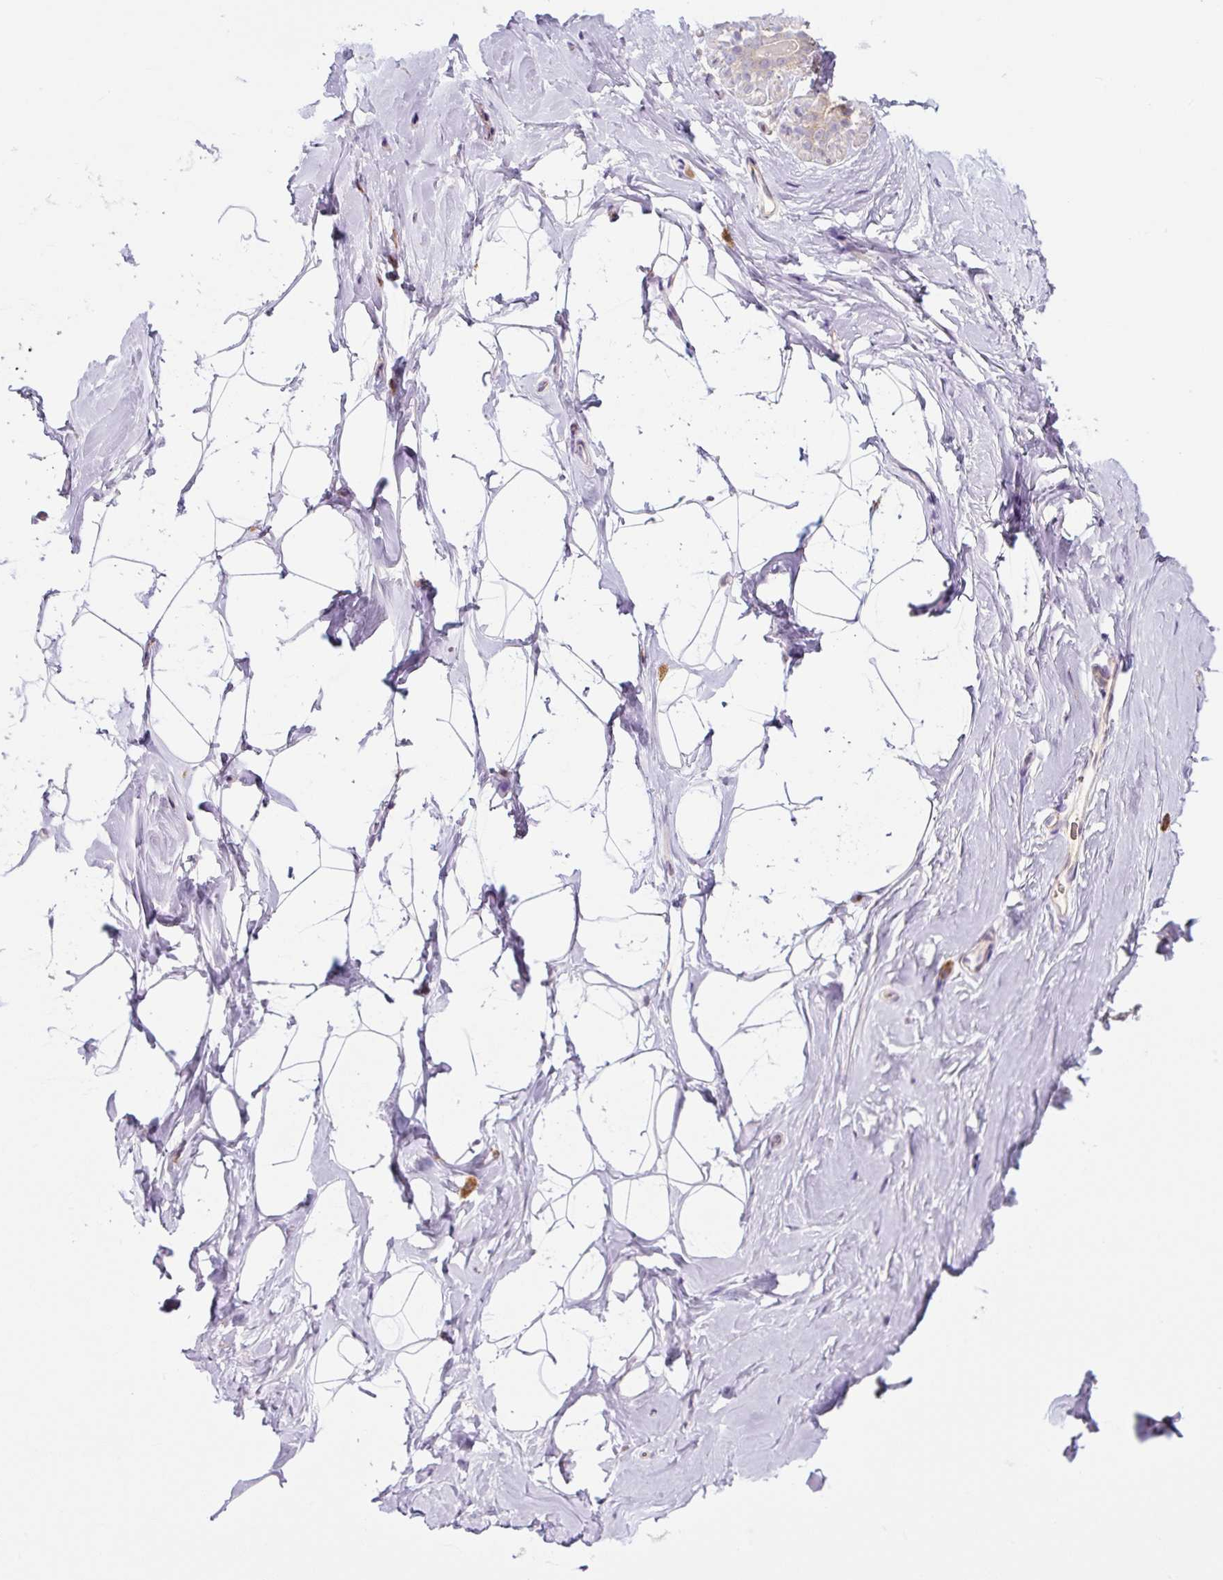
{"staining": {"intensity": "negative", "quantity": "none", "location": "none"}, "tissue": "breast", "cell_type": "Adipocytes", "image_type": "normal", "snomed": [{"axis": "morphology", "description": "Normal tissue, NOS"}, {"axis": "topography", "description": "Breast"}], "caption": "Adipocytes are negative for protein expression in normal human breast. (Brightfield microscopy of DAB immunohistochemistry (IHC) at high magnification).", "gene": "PRKAA2", "patient": {"sex": "female", "age": 32}}